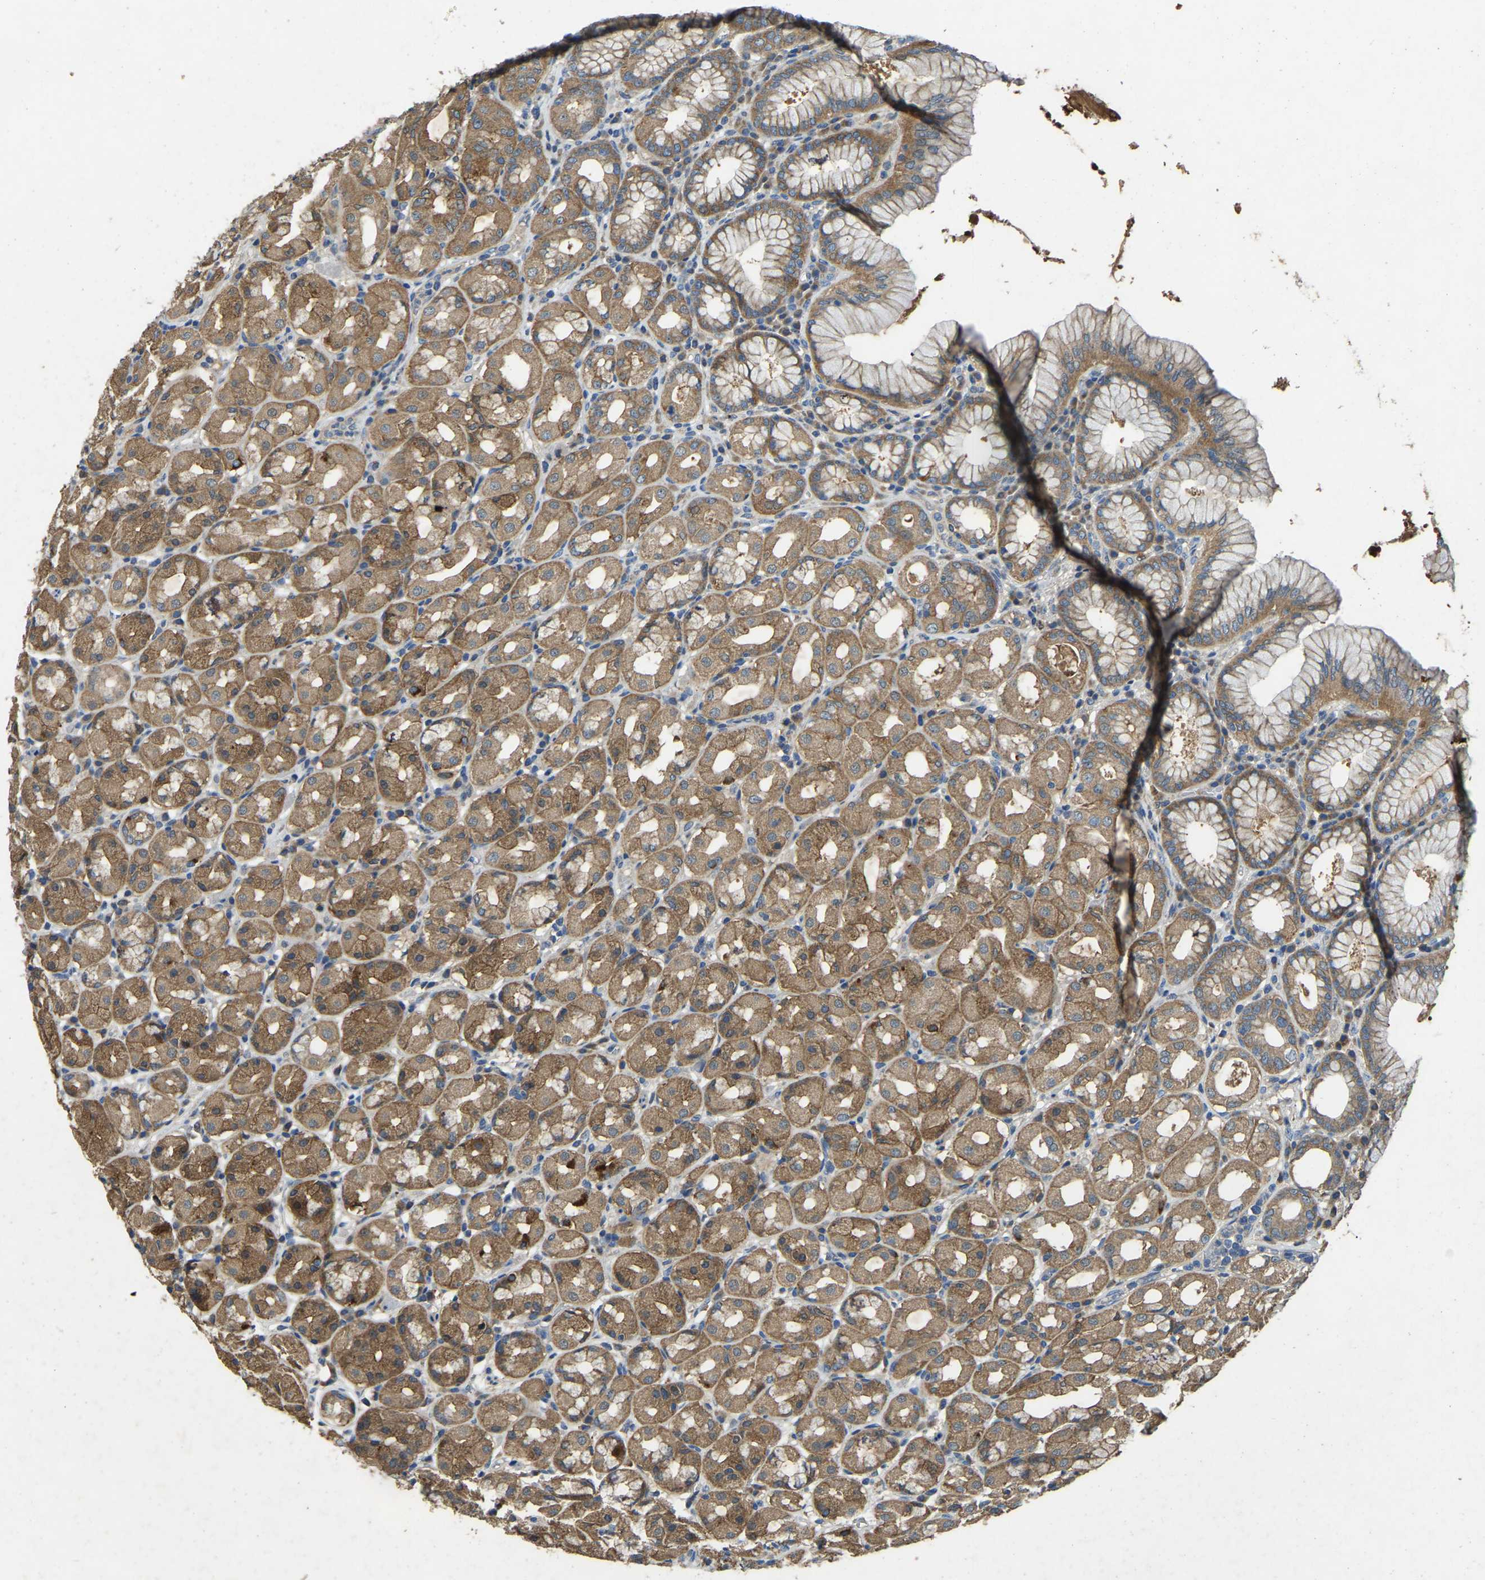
{"staining": {"intensity": "moderate", "quantity": ">75%", "location": "cytoplasmic/membranous"}, "tissue": "stomach", "cell_type": "Glandular cells", "image_type": "normal", "snomed": [{"axis": "morphology", "description": "Normal tissue, NOS"}, {"axis": "topography", "description": "Stomach"}, {"axis": "topography", "description": "Stomach, lower"}], "caption": "This is a histology image of IHC staining of normal stomach, which shows moderate positivity in the cytoplasmic/membranous of glandular cells.", "gene": "ATP8B1", "patient": {"sex": "female", "age": 56}}